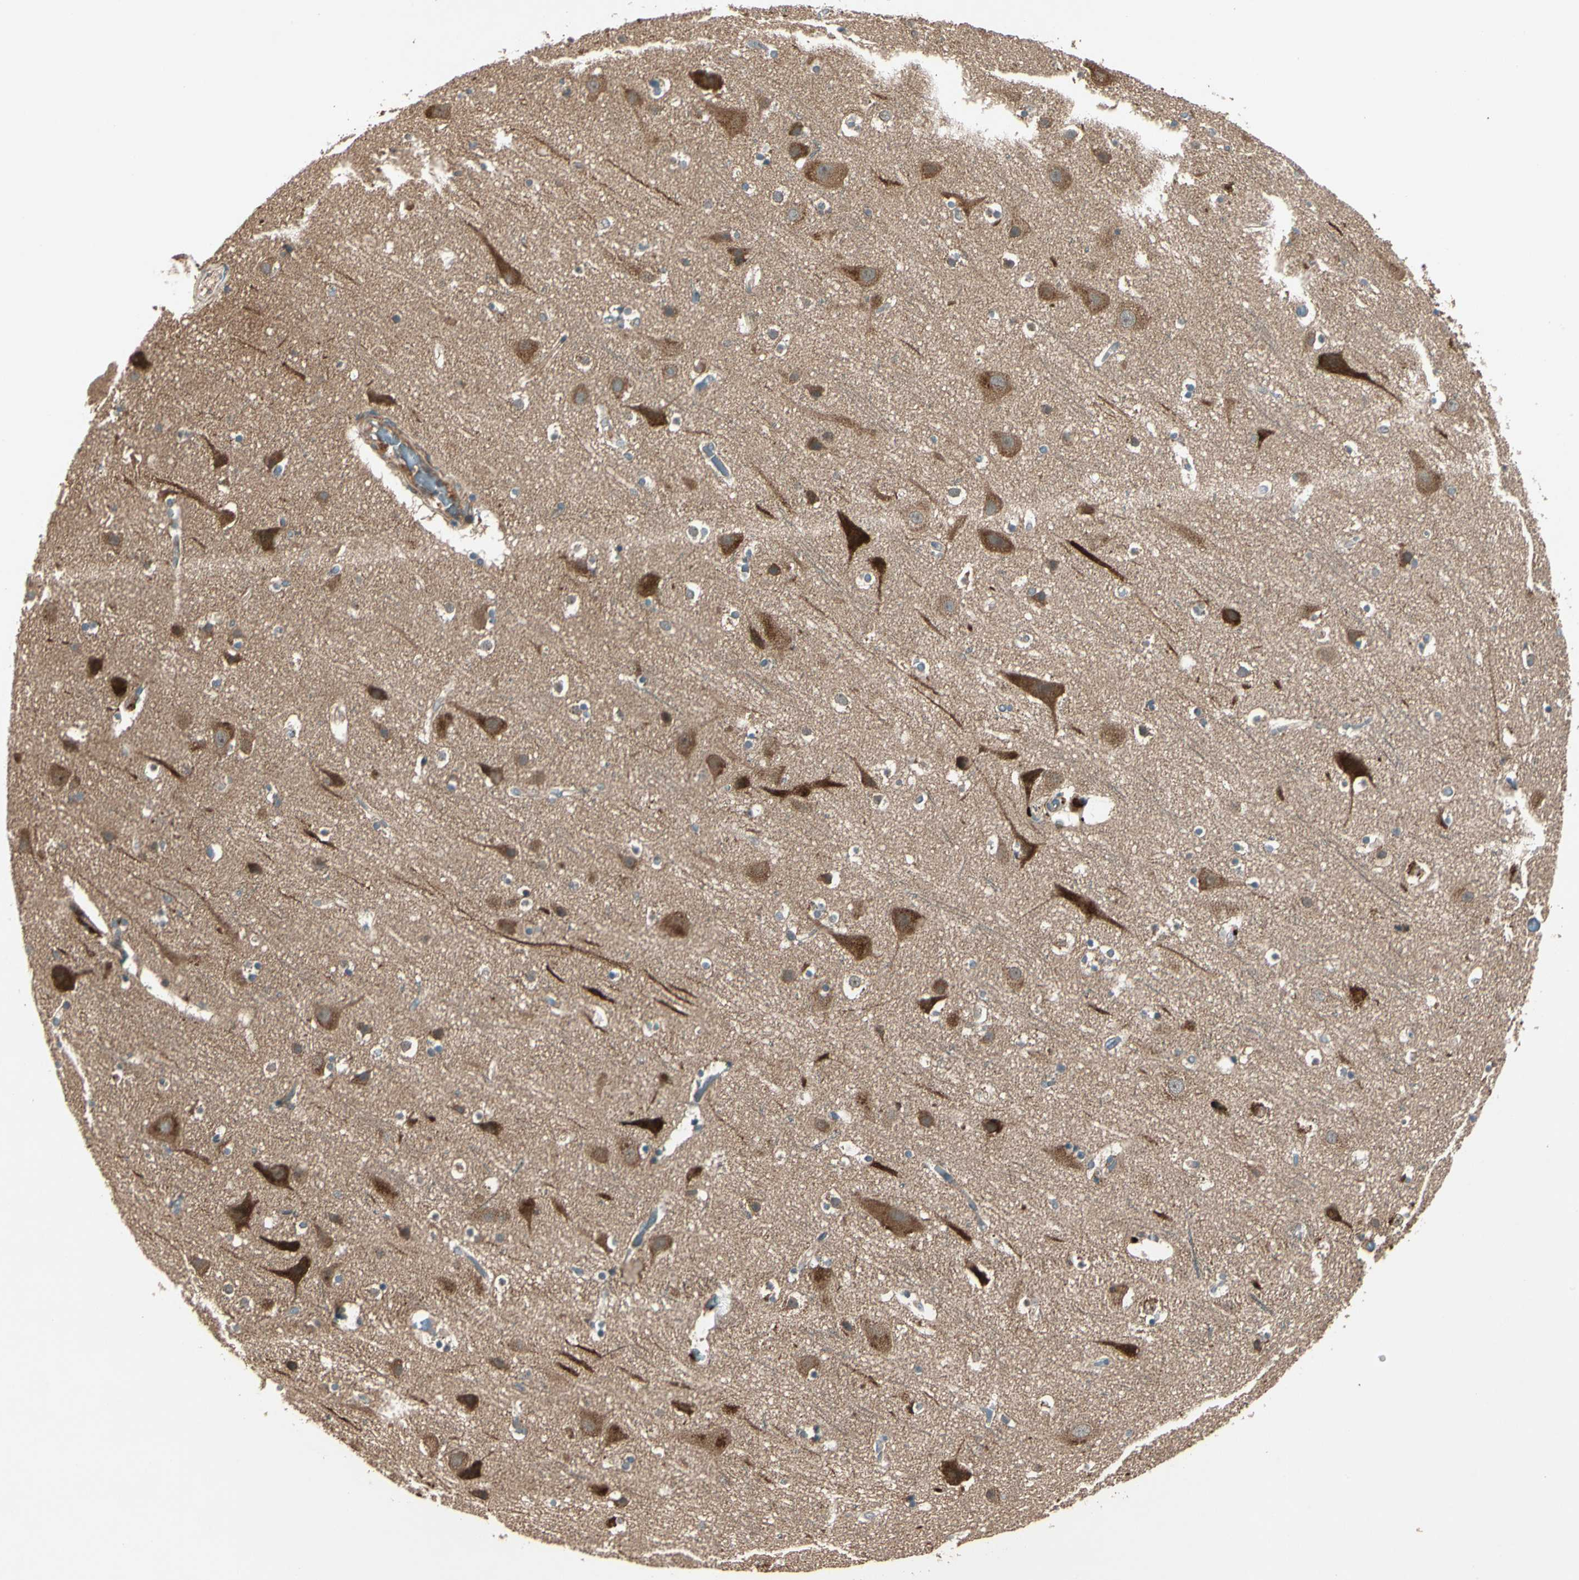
{"staining": {"intensity": "weak", "quantity": "25%-75%", "location": "cytoplasmic/membranous"}, "tissue": "cerebral cortex", "cell_type": "Endothelial cells", "image_type": "normal", "snomed": [{"axis": "morphology", "description": "Normal tissue, NOS"}, {"axis": "topography", "description": "Cerebral cortex"}], "caption": "Human cerebral cortex stained for a protein (brown) displays weak cytoplasmic/membranous positive positivity in approximately 25%-75% of endothelial cells.", "gene": "ACVR1C", "patient": {"sex": "male", "age": 45}}